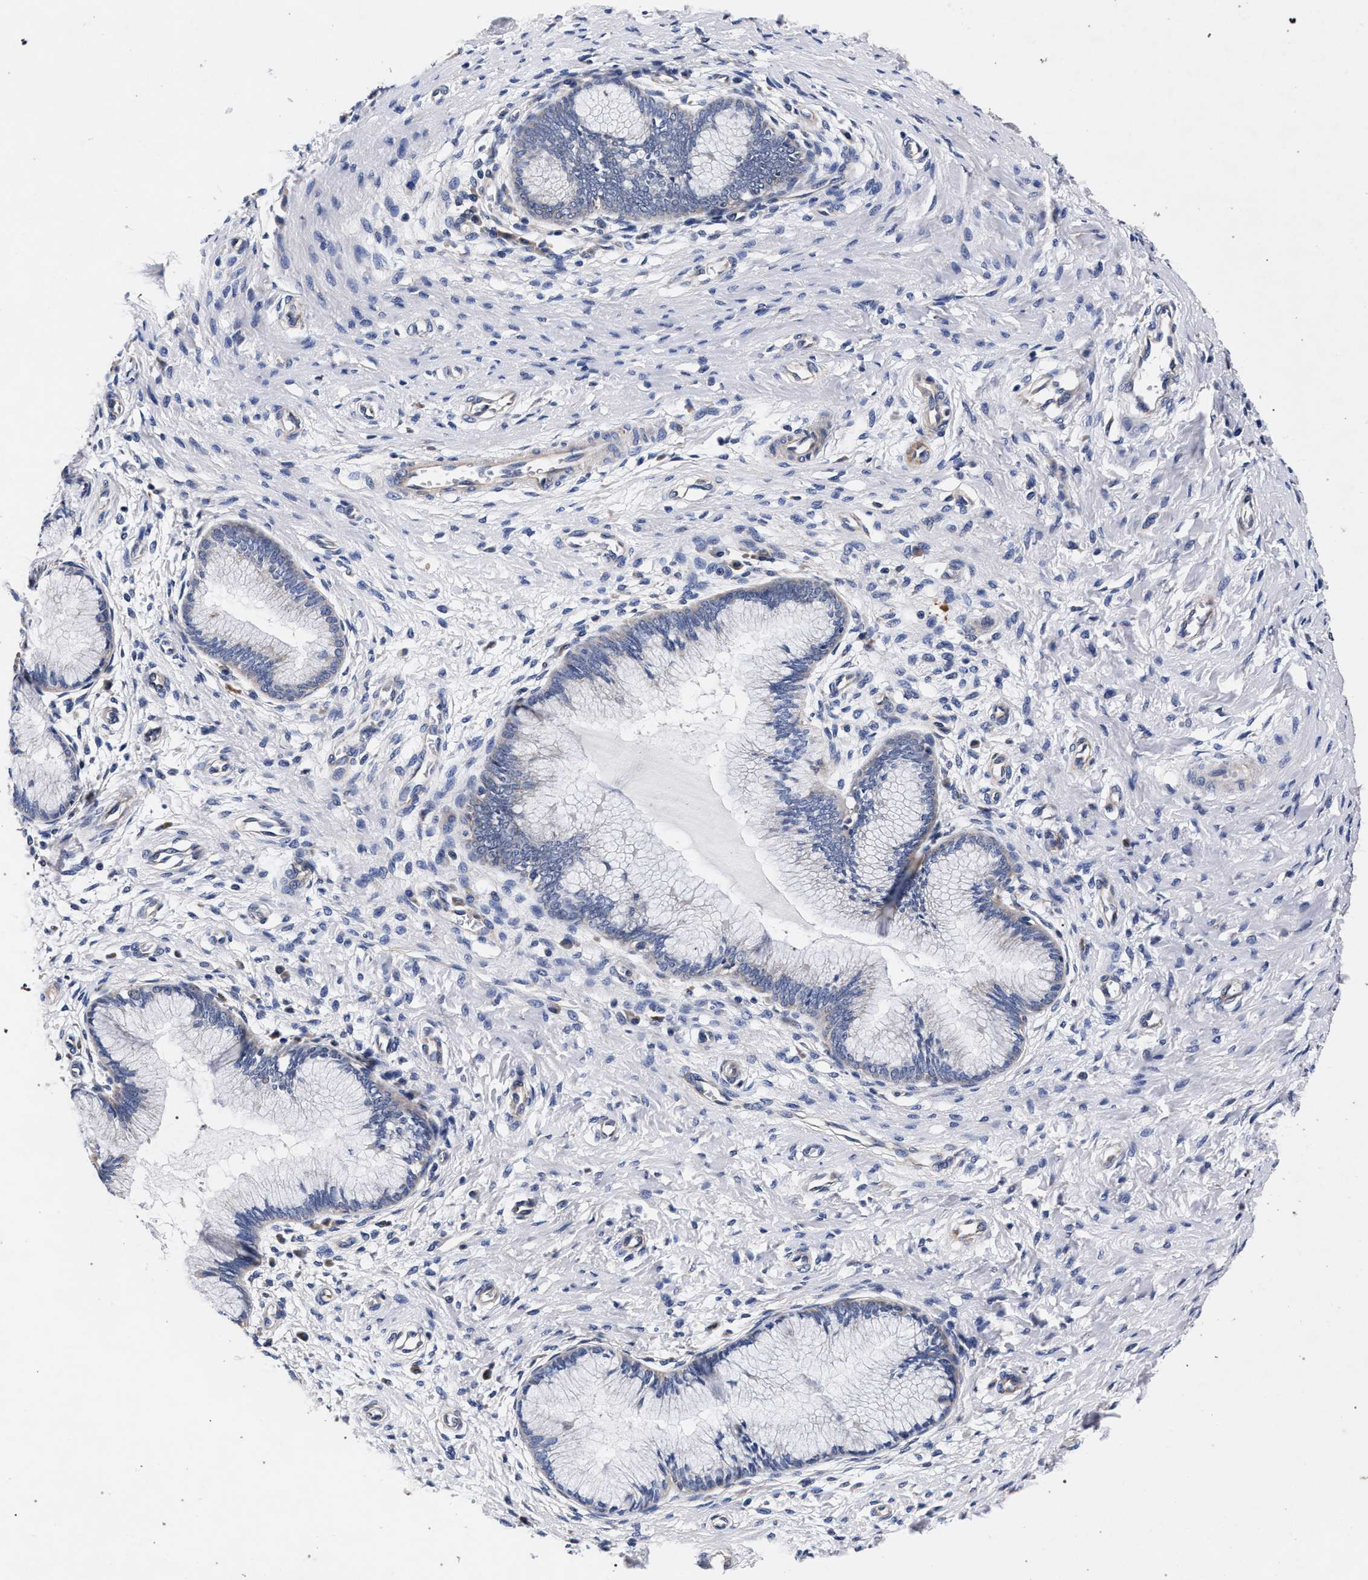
{"staining": {"intensity": "negative", "quantity": "none", "location": "none"}, "tissue": "cervix", "cell_type": "Glandular cells", "image_type": "normal", "snomed": [{"axis": "morphology", "description": "Normal tissue, NOS"}, {"axis": "topography", "description": "Cervix"}], "caption": "Immunohistochemistry (IHC) photomicrograph of unremarkable cervix: cervix stained with DAB (3,3'-diaminobenzidine) demonstrates no significant protein positivity in glandular cells.", "gene": "CFAP95", "patient": {"sex": "female", "age": 55}}